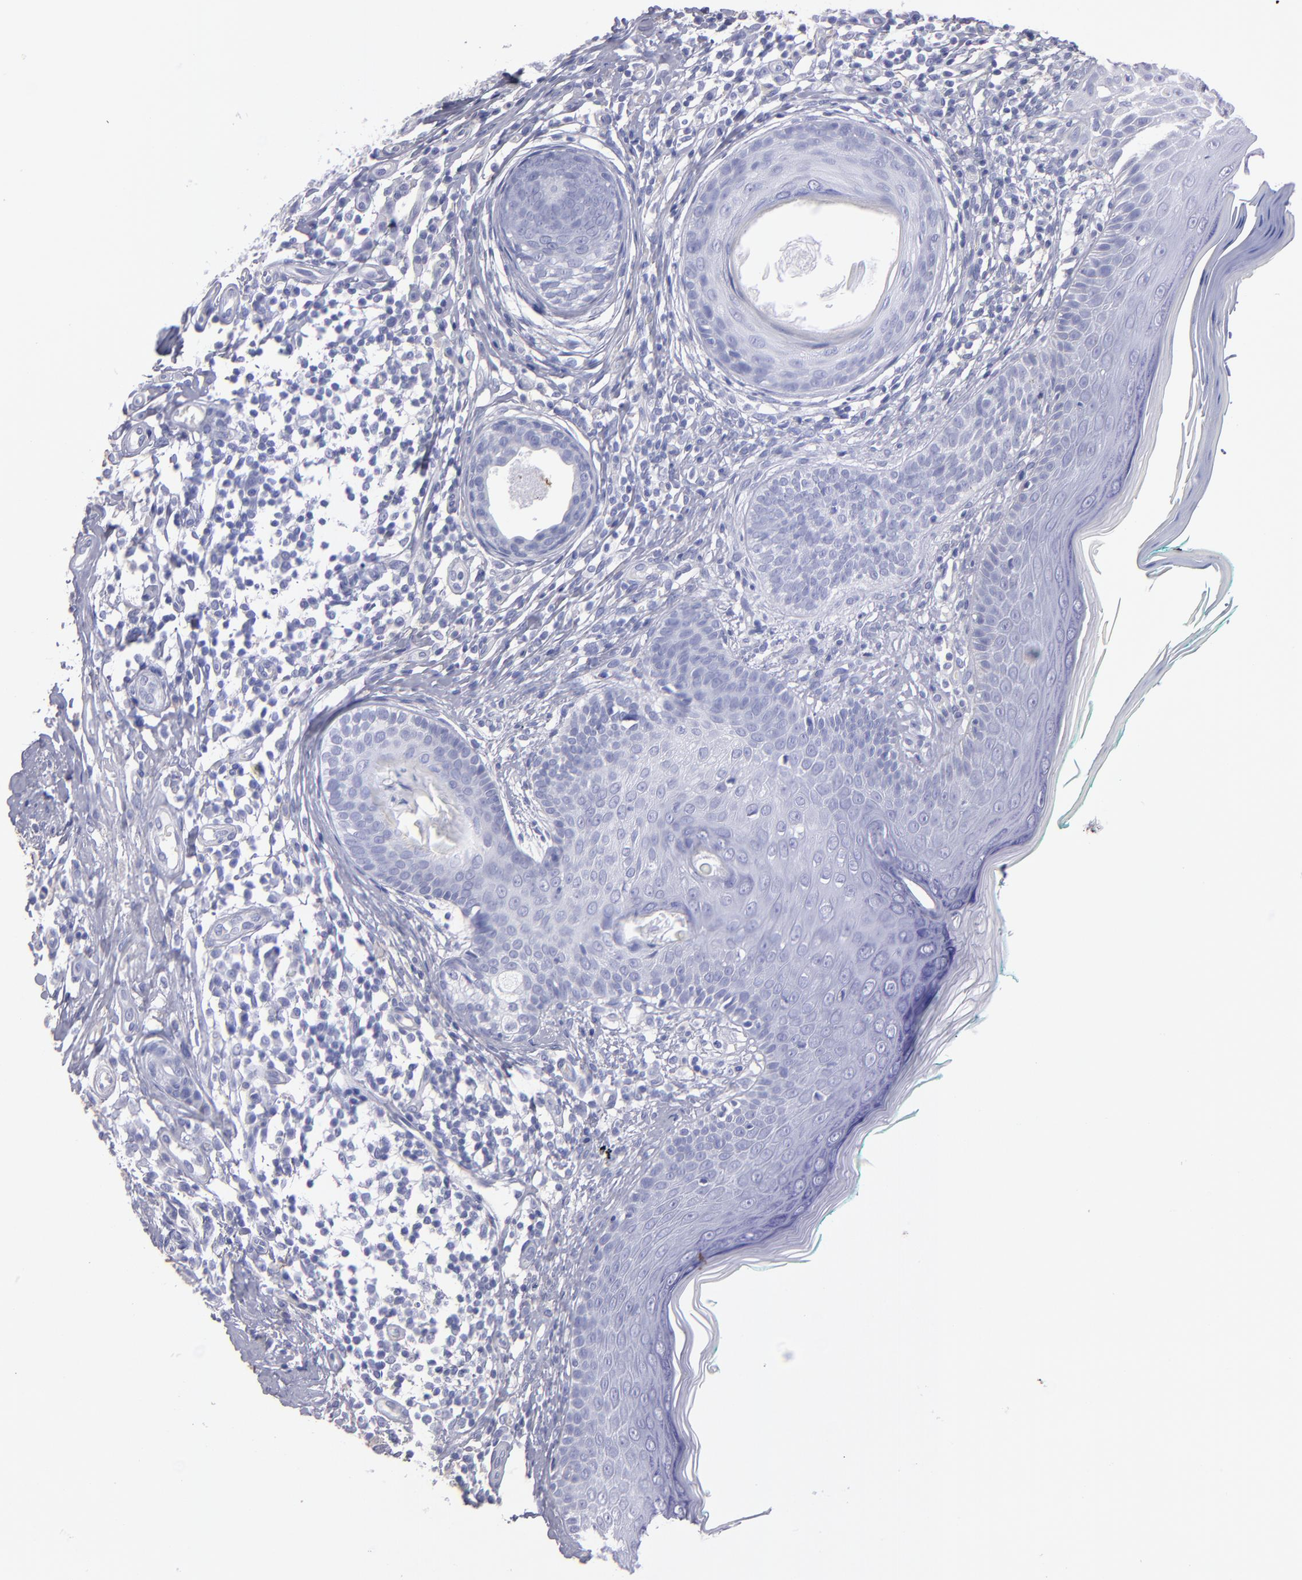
{"staining": {"intensity": "negative", "quantity": "none", "location": "none"}, "tissue": "skin cancer", "cell_type": "Tumor cells", "image_type": "cancer", "snomed": [{"axis": "morphology", "description": "Normal tissue, NOS"}, {"axis": "morphology", "description": "Basal cell carcinoma"}, {"axis": "topography", "description": "Skin"}], "caption": "DAB immunohistochemical staining of human skin basal cell carcinoma exhibits no significant staining in tumor cells. (DAB (3,3'-diaminobenzidine) IHC visualized using brightfield microscopy, high magnification).", "gene": "MB", "patient": {"sex": "male", "age": 76}}